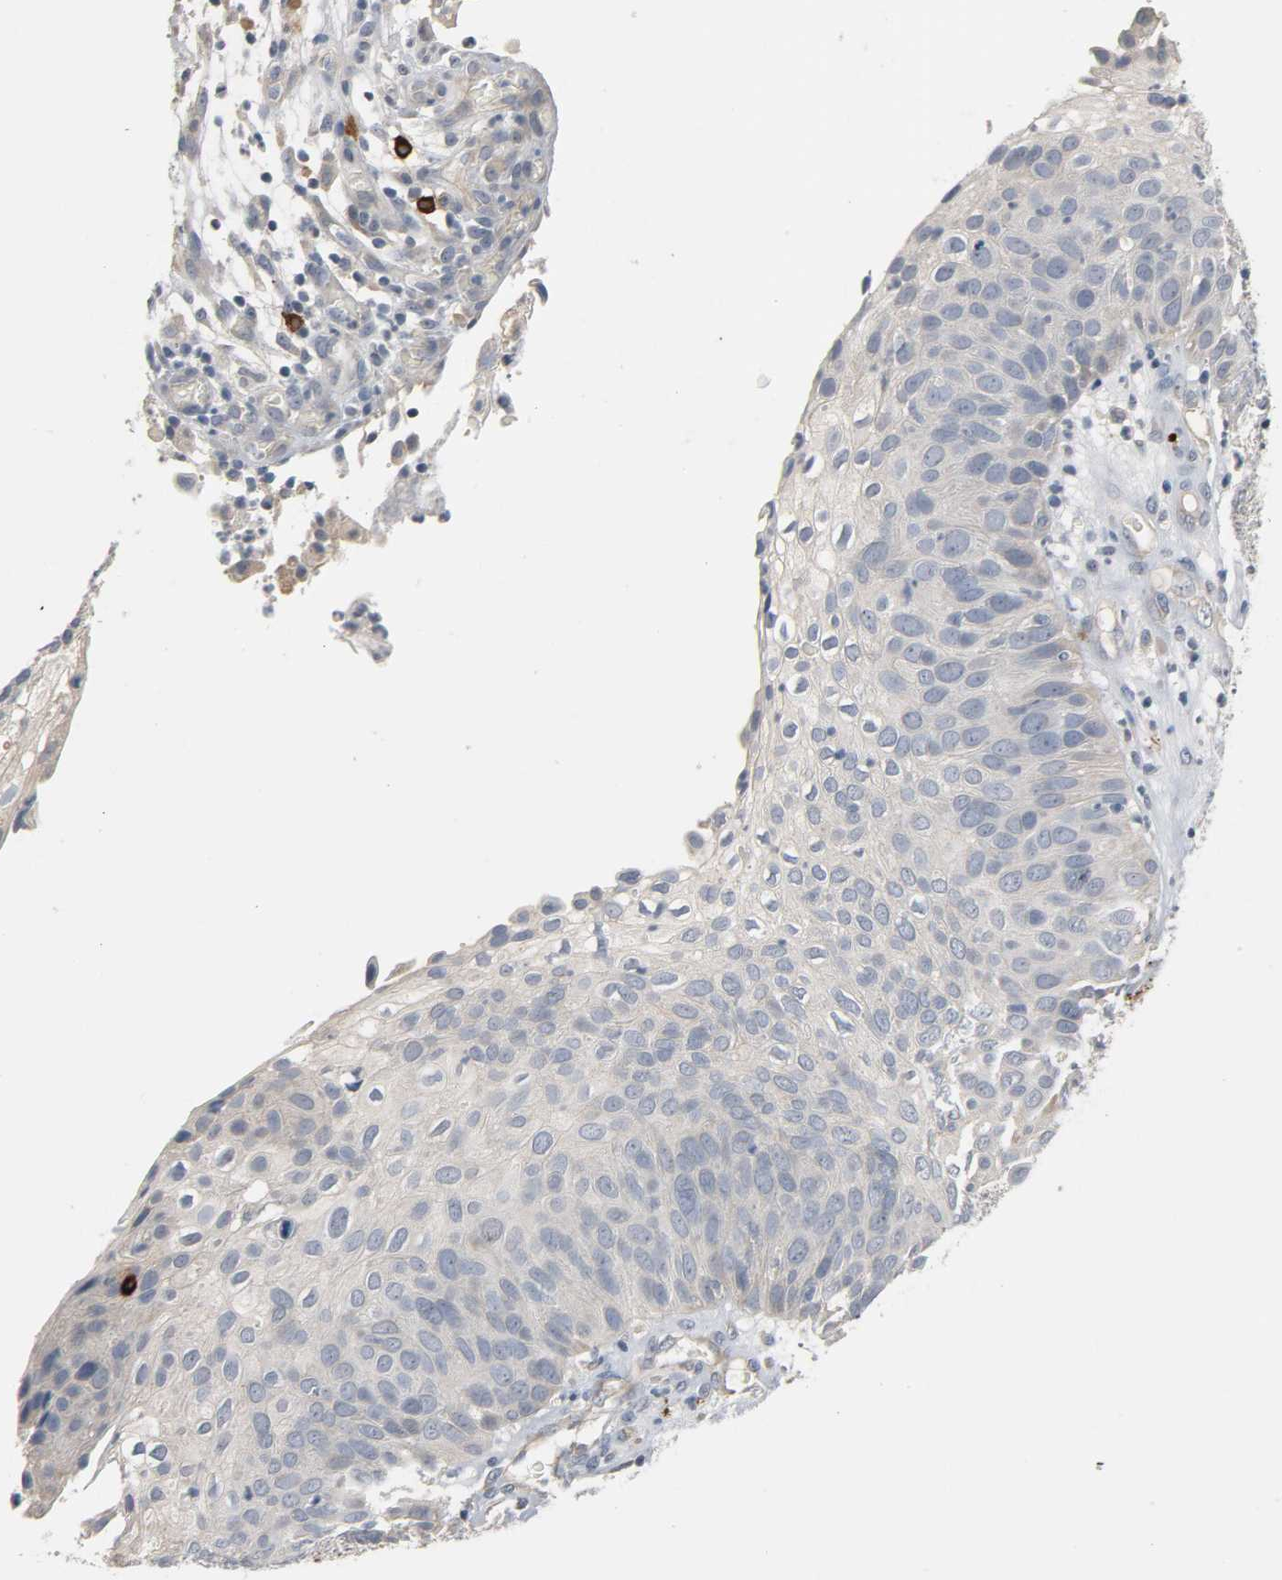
{"staining": {"intensity": "negative", "quantity": "none", "location": "none"}, "tissue": "skin cancer", "cell_type": "Tumor cells", "image_type": "cancer", "snomed": [{"axis": "morphology", "description": "Squamous cell carcinoma, NOS"}, {"axis": "topography", "description": "Skin"}], "caption": "A high-resolution histopathology image shows immunohistochemistry staining of skin cancer, which exhibits no significant staining in tumor cells.", "gene": "LIMCH1", "patient": {"sex": "male", "age": 87}}